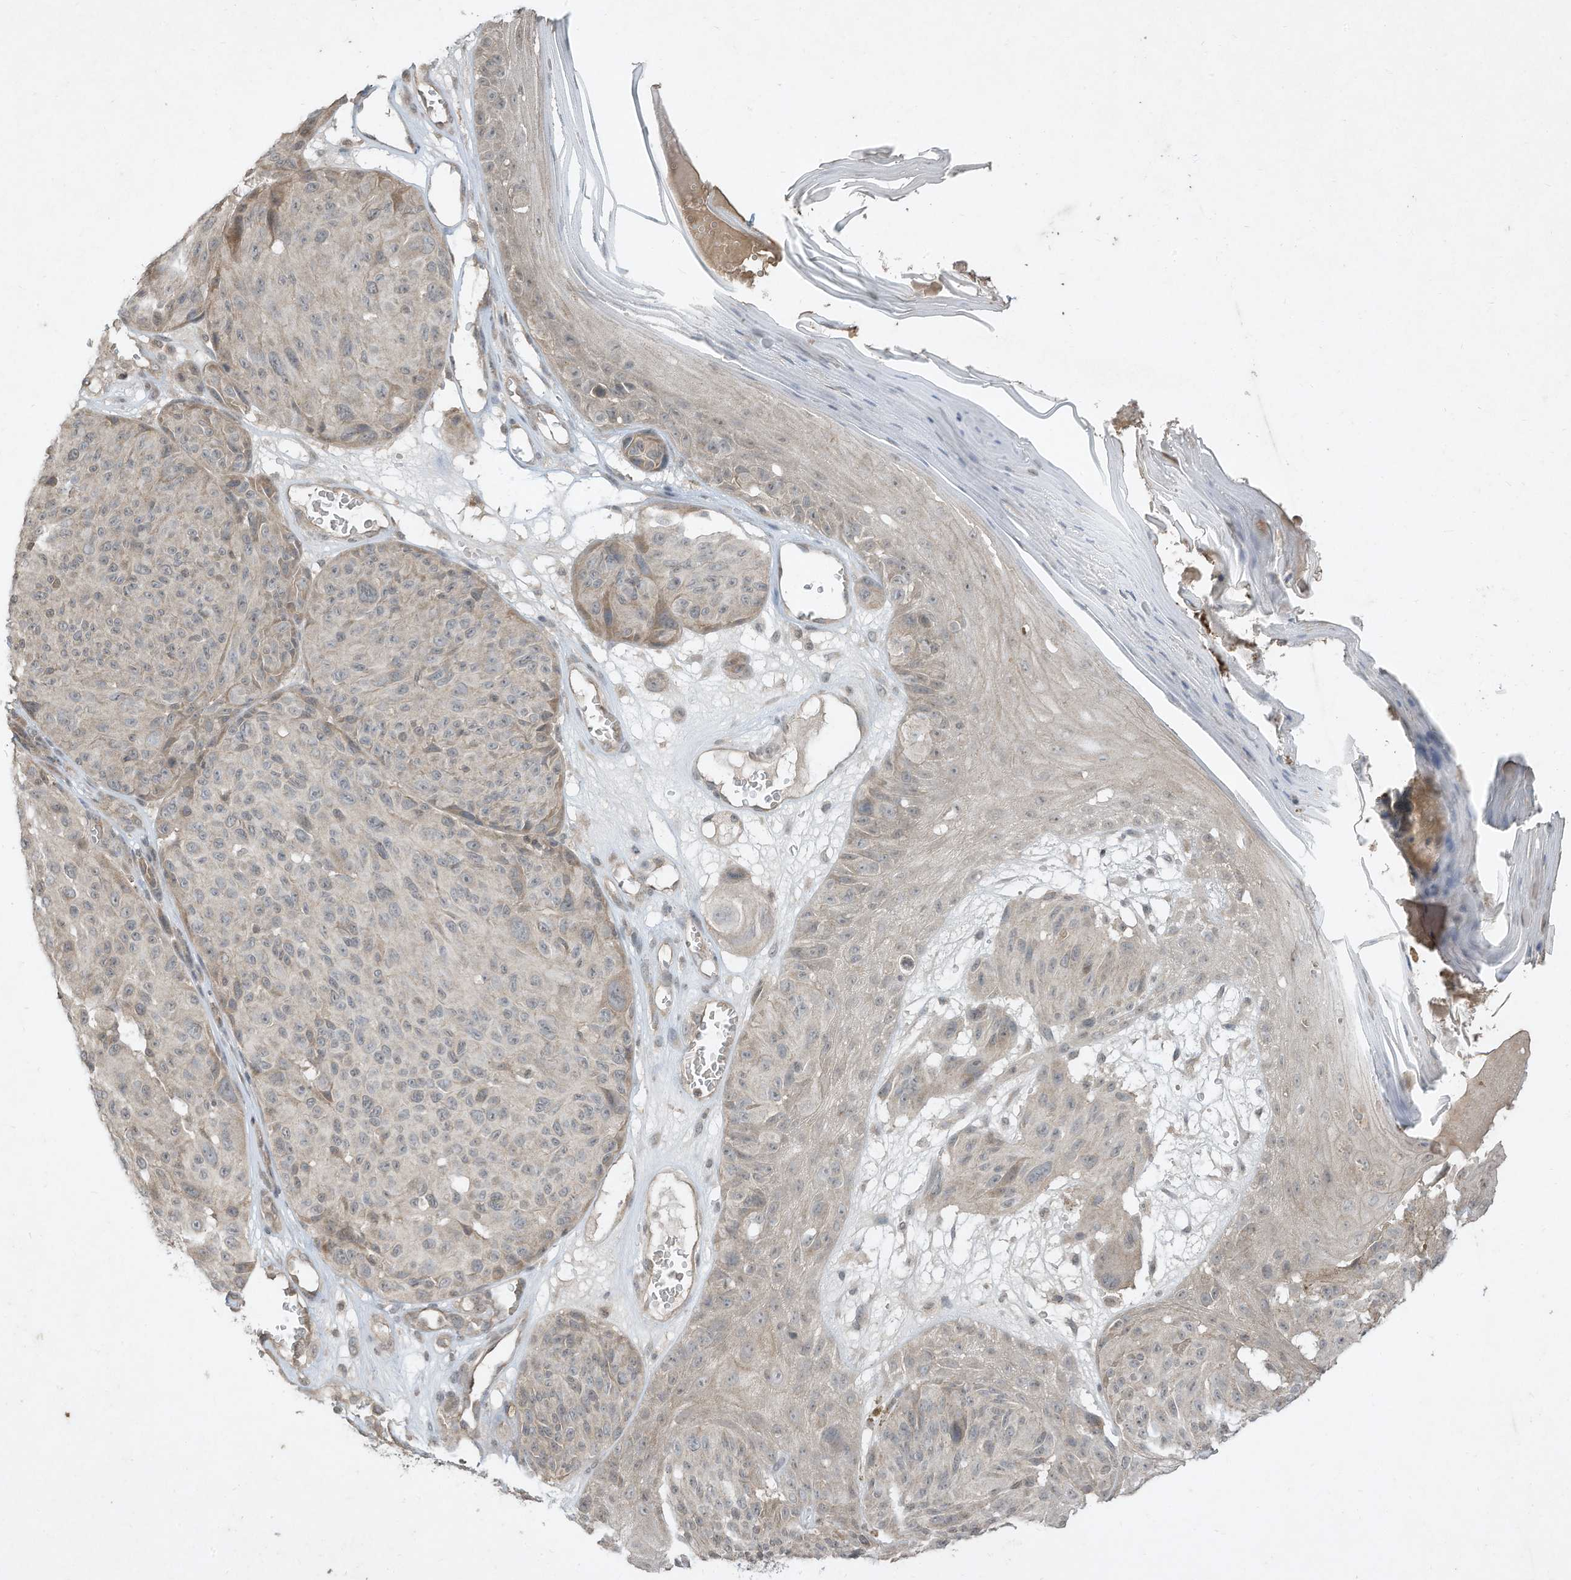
{"staining": {"intensity": "negative", "quantity": "none", "location": "none"}, "tissue": "melanoma", "cell_type": "Tumor cells", "image_type": "cancer", "snomed": [{"axis": "morphology", "description": "Malignant melanoma, NOS"}, {"axis": "topography", "description": "Skin"}], "caption": "Immunohistochemistry (IHC) histopathology image of neoplastic tissue: human melanoma stained with DAB (3,3'-diaminobenzidine) exhibits no significant protein staining in tumor cells.", "gene": "MATN2", "patient": {"sex": "male", "age": 83}}